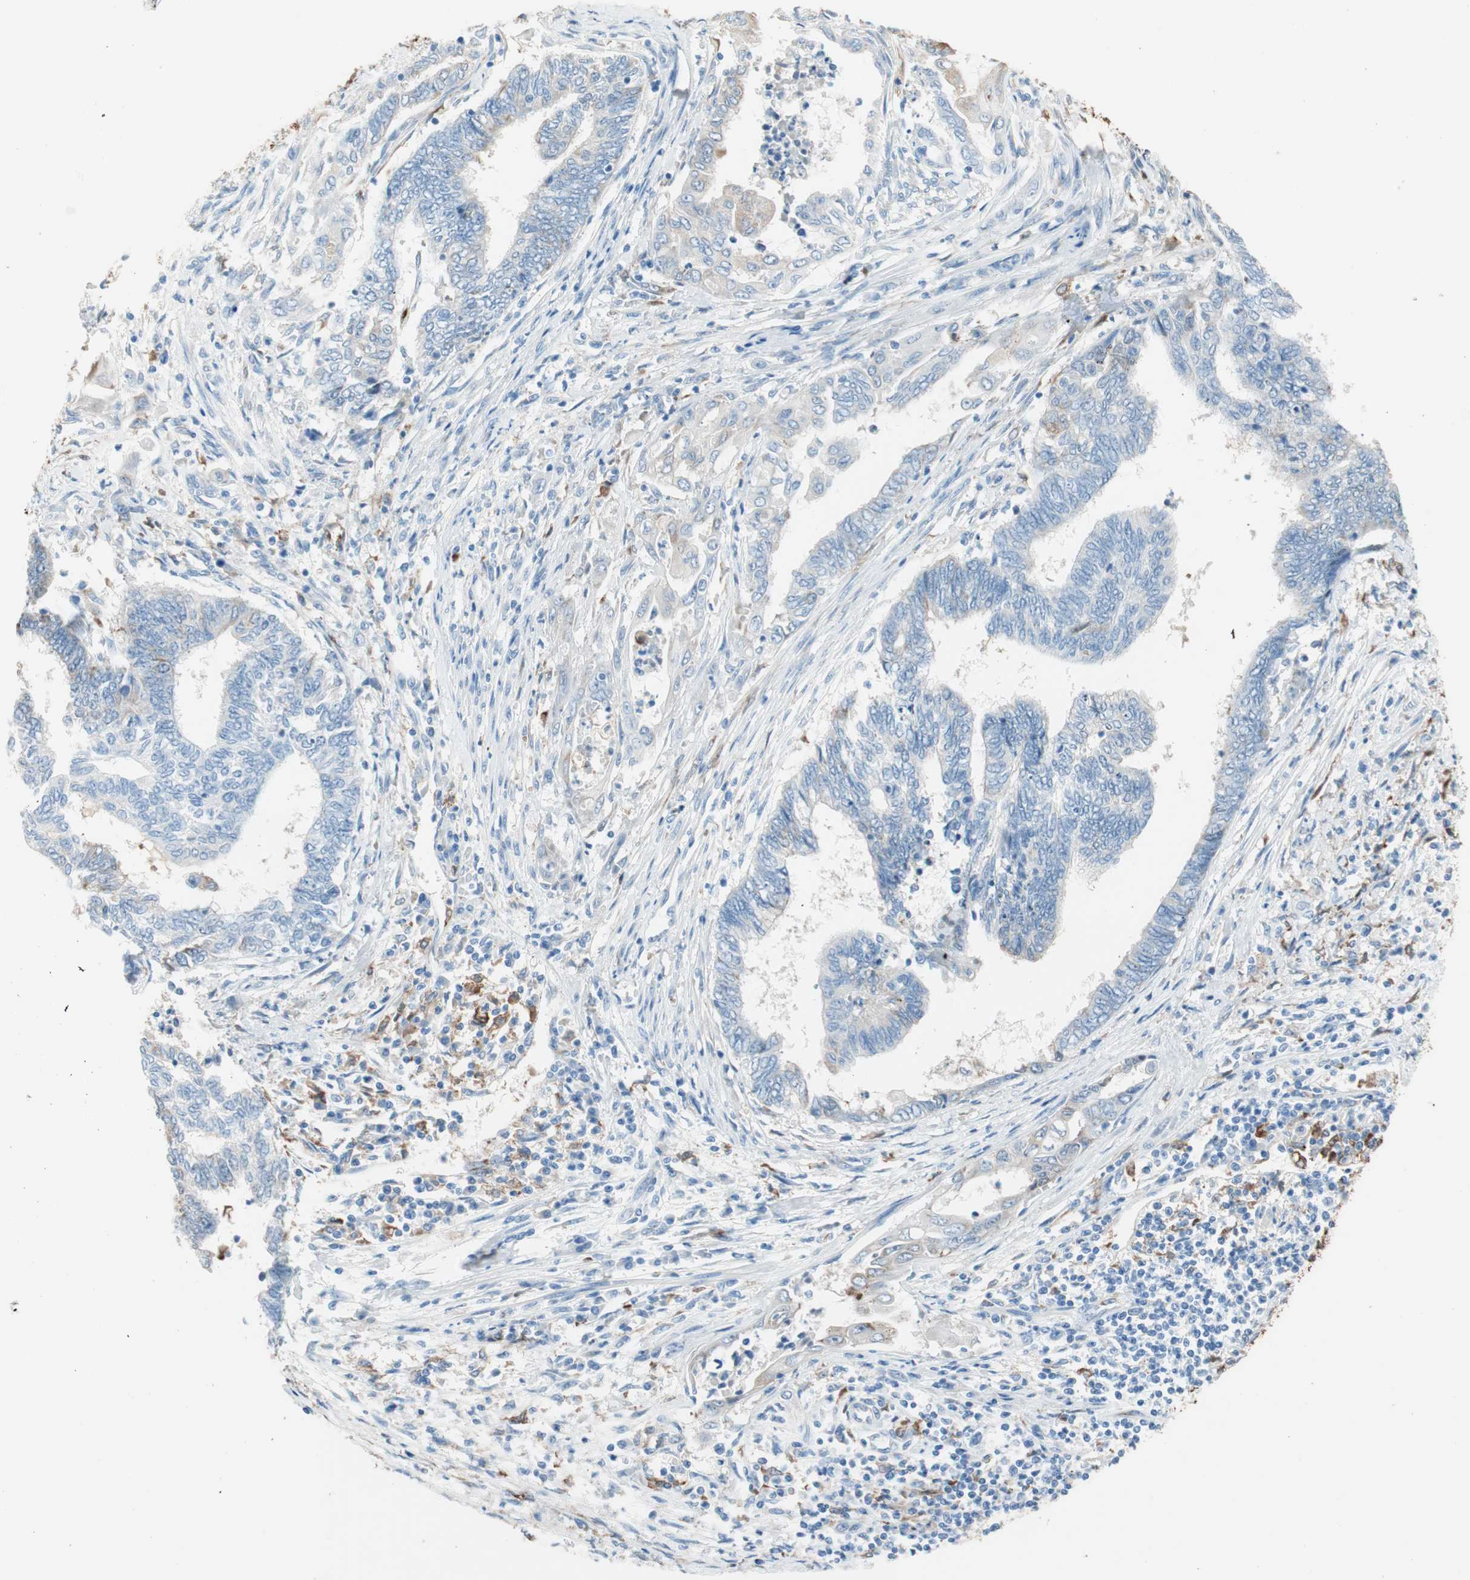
{"staining": {"intensity": "negative", "quantity": "none", "location": "none"}, "tissue": "endometrial cancer", "cell_type": "Tumor cells", "image_type": "cancer", "snomed": [{"axis": "morphology", "description": "Adenocarcinoma, NOS"}, {"axis": "topography", "description": "Uterus"}, {"axis": "topography", "description": "Endometrium"}], "caption": "DAB (3,3'-diaminobenzidine) immunohistochemical staining of human endometrial adenocarcinoma demonstrates no significant staining in tumor cells.", "gene": "GLUL", "patient": {"sex": "female", "age": 70}}